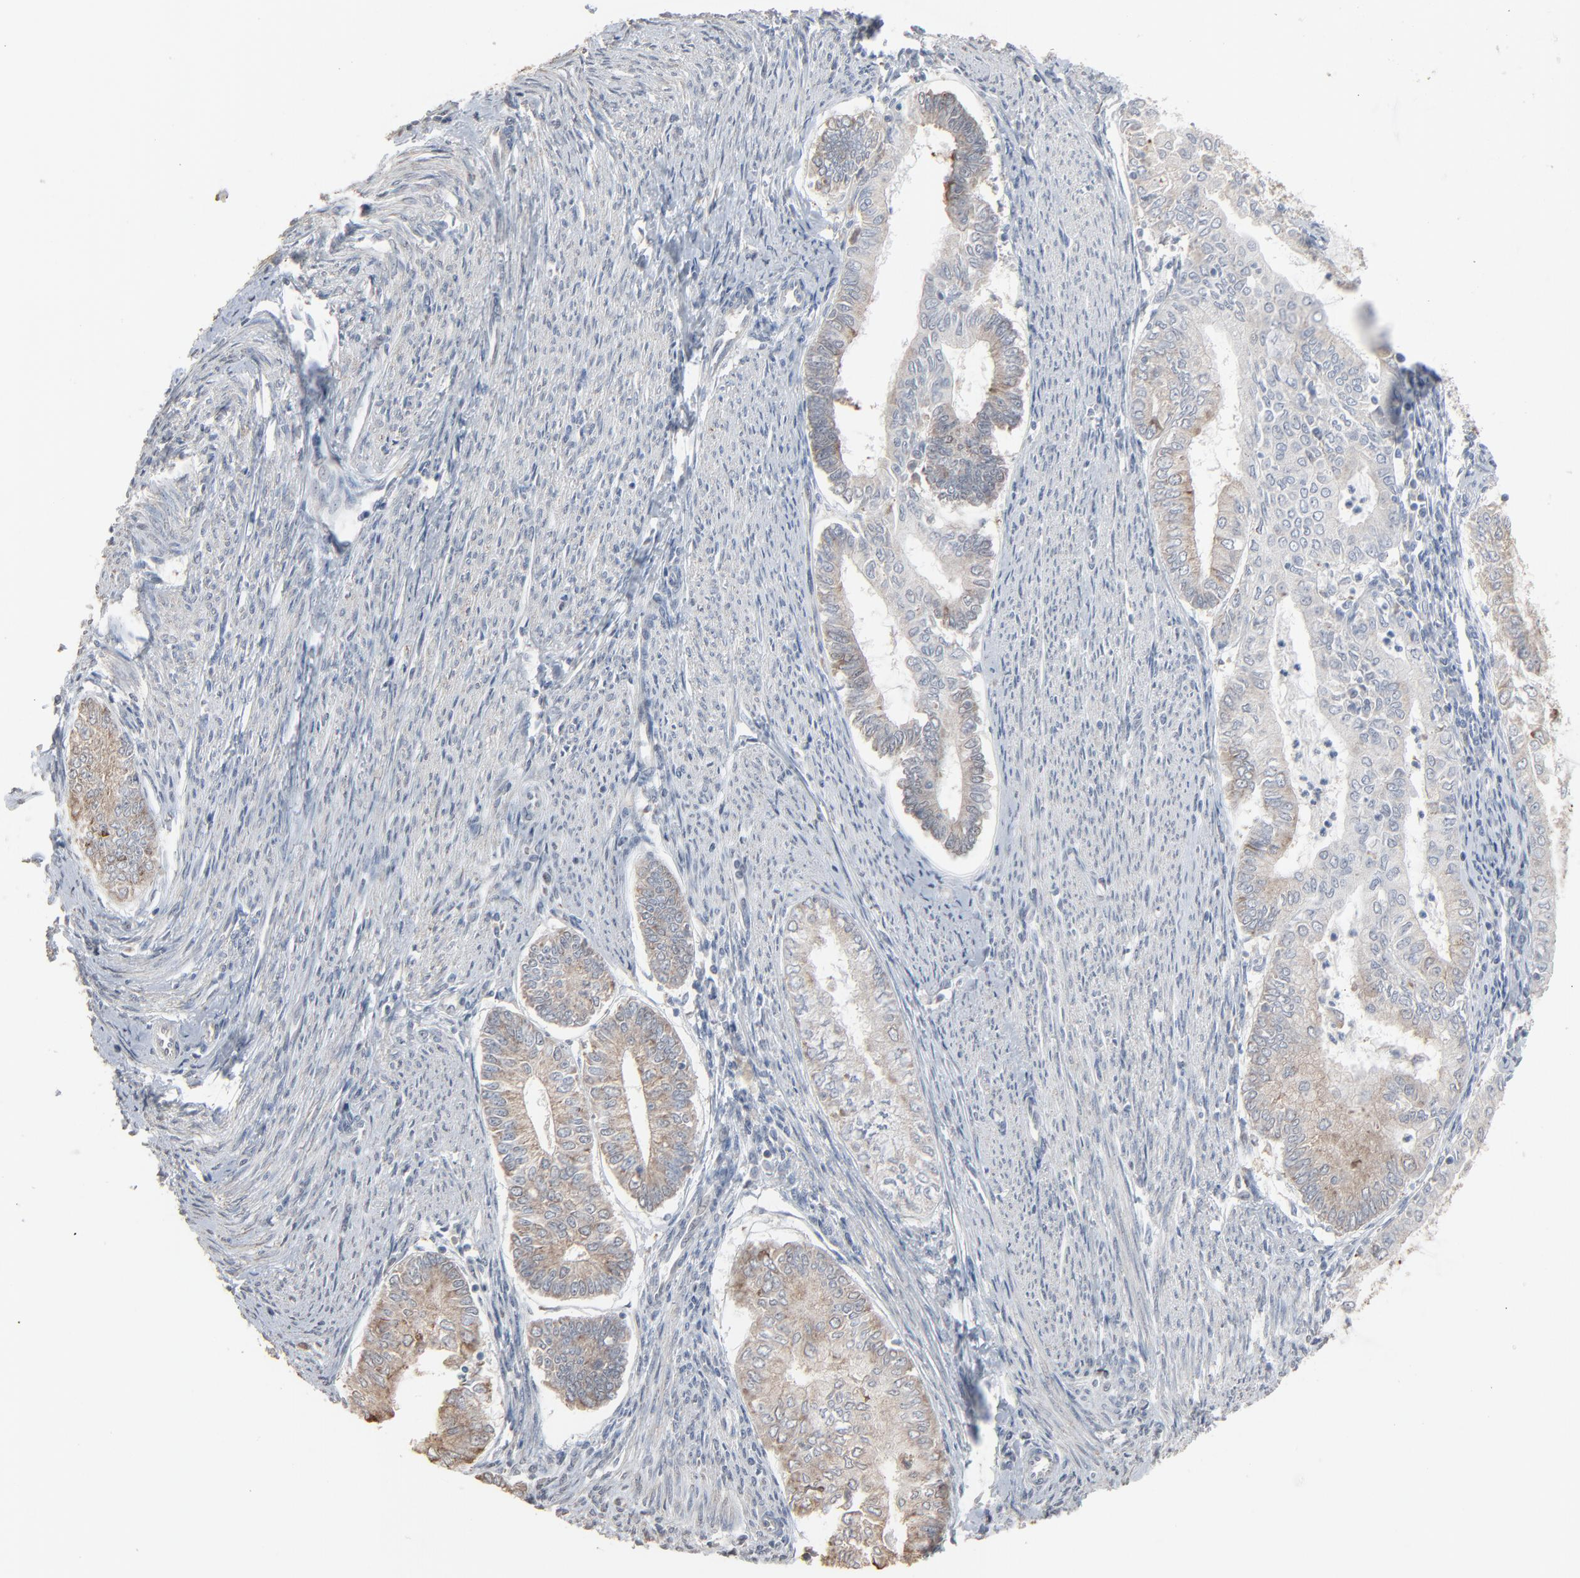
{"staining": {"intensity": "weak", "quantity": ">75%", "location": "cytoplasmic/membranous"}, "tissue": "endometrial cancer", "cell_type": "Tumor cells", "image_type": "cancer", "snomed": [{"axis": "morphology", "description": "Adenocarcinoma, NOS"}, {"axis": "topography", "description": "Endometrium"}], "caption": "A high-resolution histopathology image shows immunohistochemistry (IHC) staining of endometrial cancer, which demonstrates weak cytoplasmic/membranous positivity in approximately >75% of tumor cells.", "gene": "CCT5", "patient": {"sex": "female", "age": 66}}